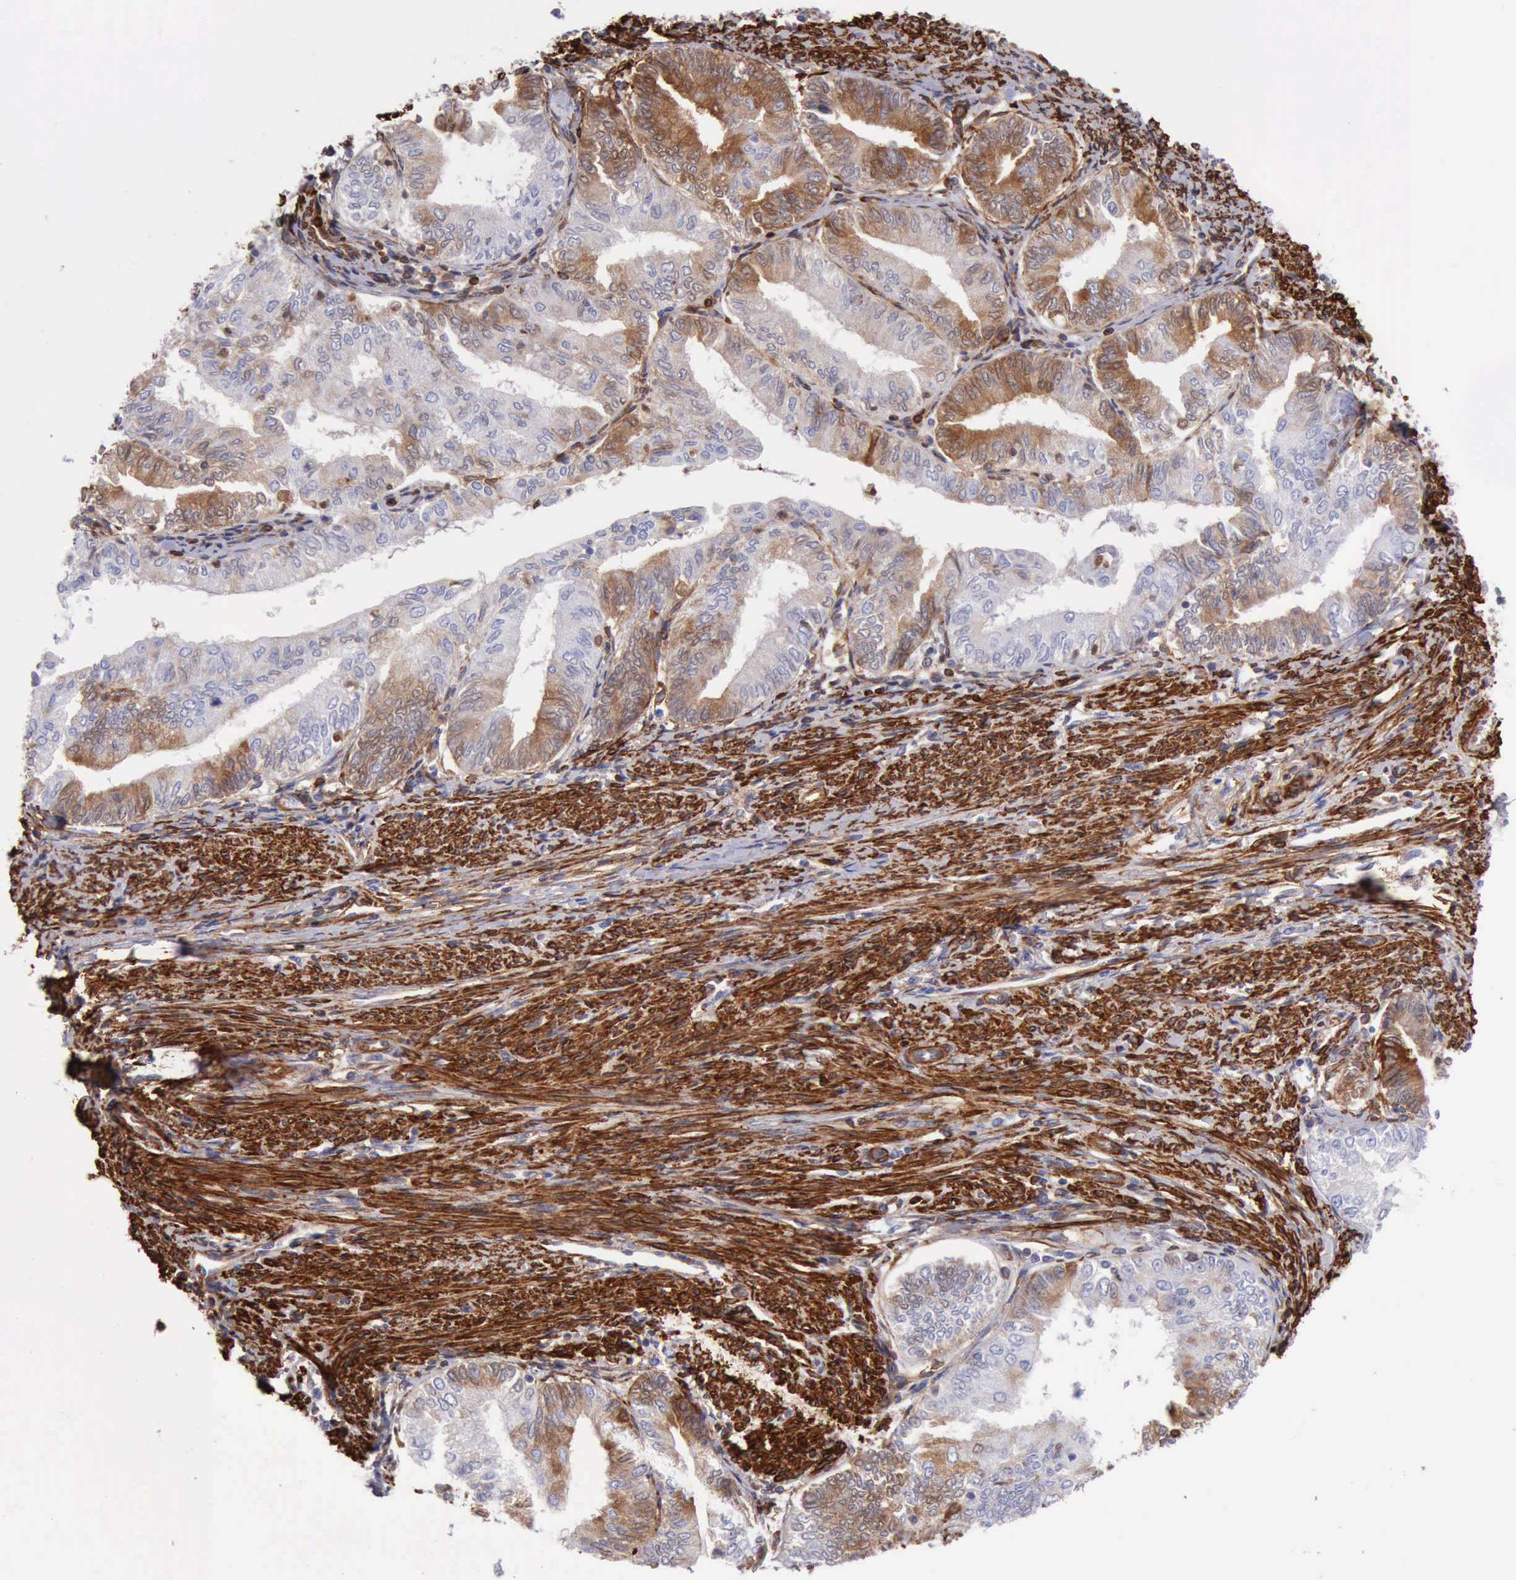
{"staining": {"intensity": "moderate", "quantity": "<25%", "location": "cytoplasmic/membranous"}, "tissue": "endometrial cancer", "cell_type": "Tumor cells", "image_type": "cancer", "snomed": [{"axis": "morphology", "description": "Adenocarcinoma, NOS"}, {"axis": "topography", "description": "Endometrium"}], "caption": "An immunohistochemistry image of tumor tissue is shown. Protein staining in brown highlights moderate cytoplasmic/membranous positivity in endometrial cancer (adenocarcinoma) within tumor cells.", "gene": "FLNA", "patient": {"sex": "female", "age": 66}}